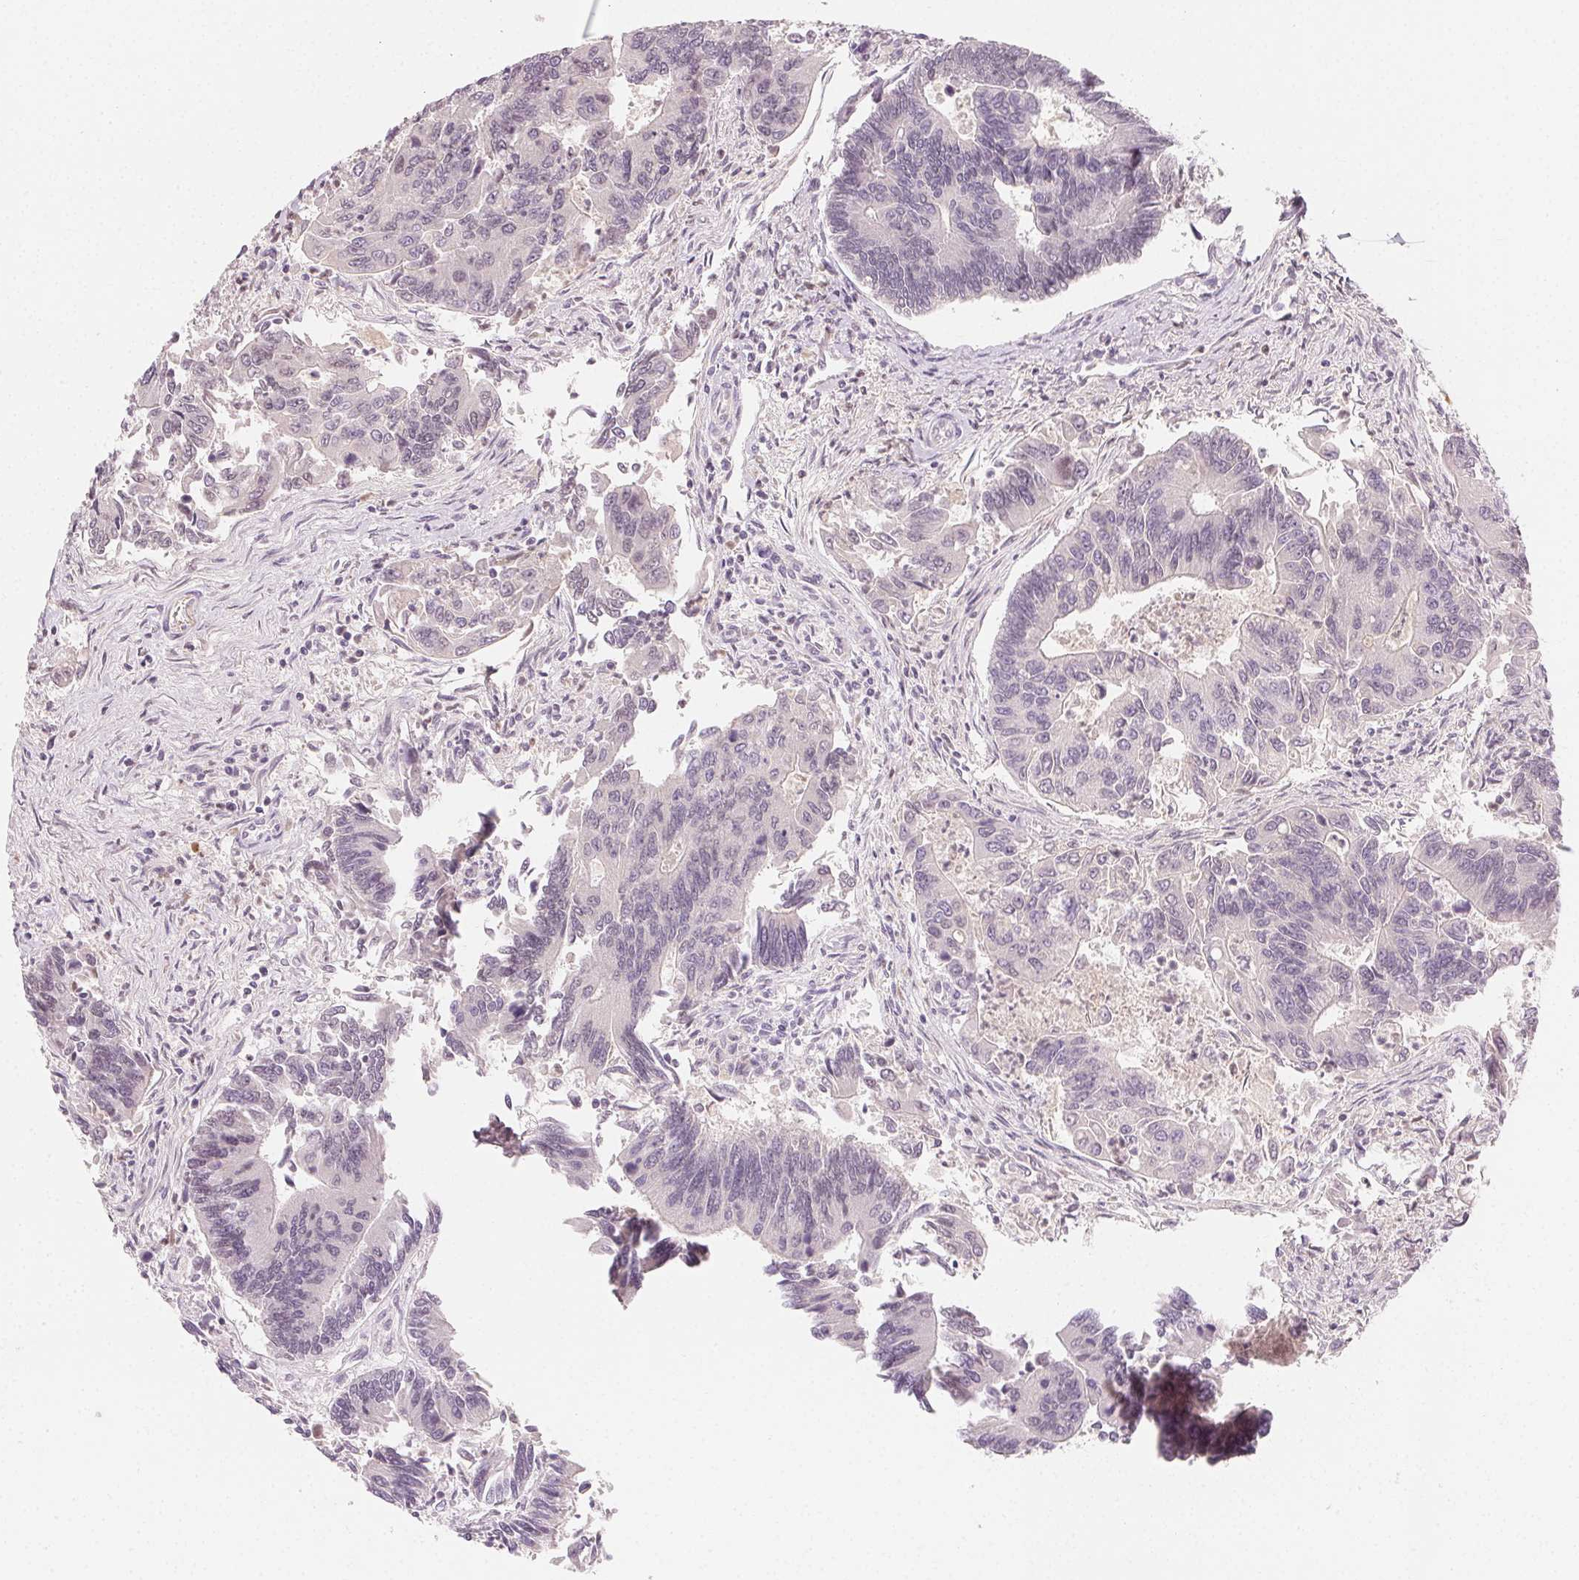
{"staining": {"intensity": "negative", "quantity": "none", "location": "none"}, "tissue": "colorectal cancer", "cell_type": "Tumor cells", "image_type": "cancer", "snomed": [{"axis": "morphology", "description": "Adenocarcinoma, NOS"}, {"axis": "topography", "description": "Colon"}], "caption": "A photomicrograph of human colorectal cancer (adenocarcinoma) is negative for staining in tumor cells.", "gene": "AFM", "patient": {"sex": "female", "age": 67}}